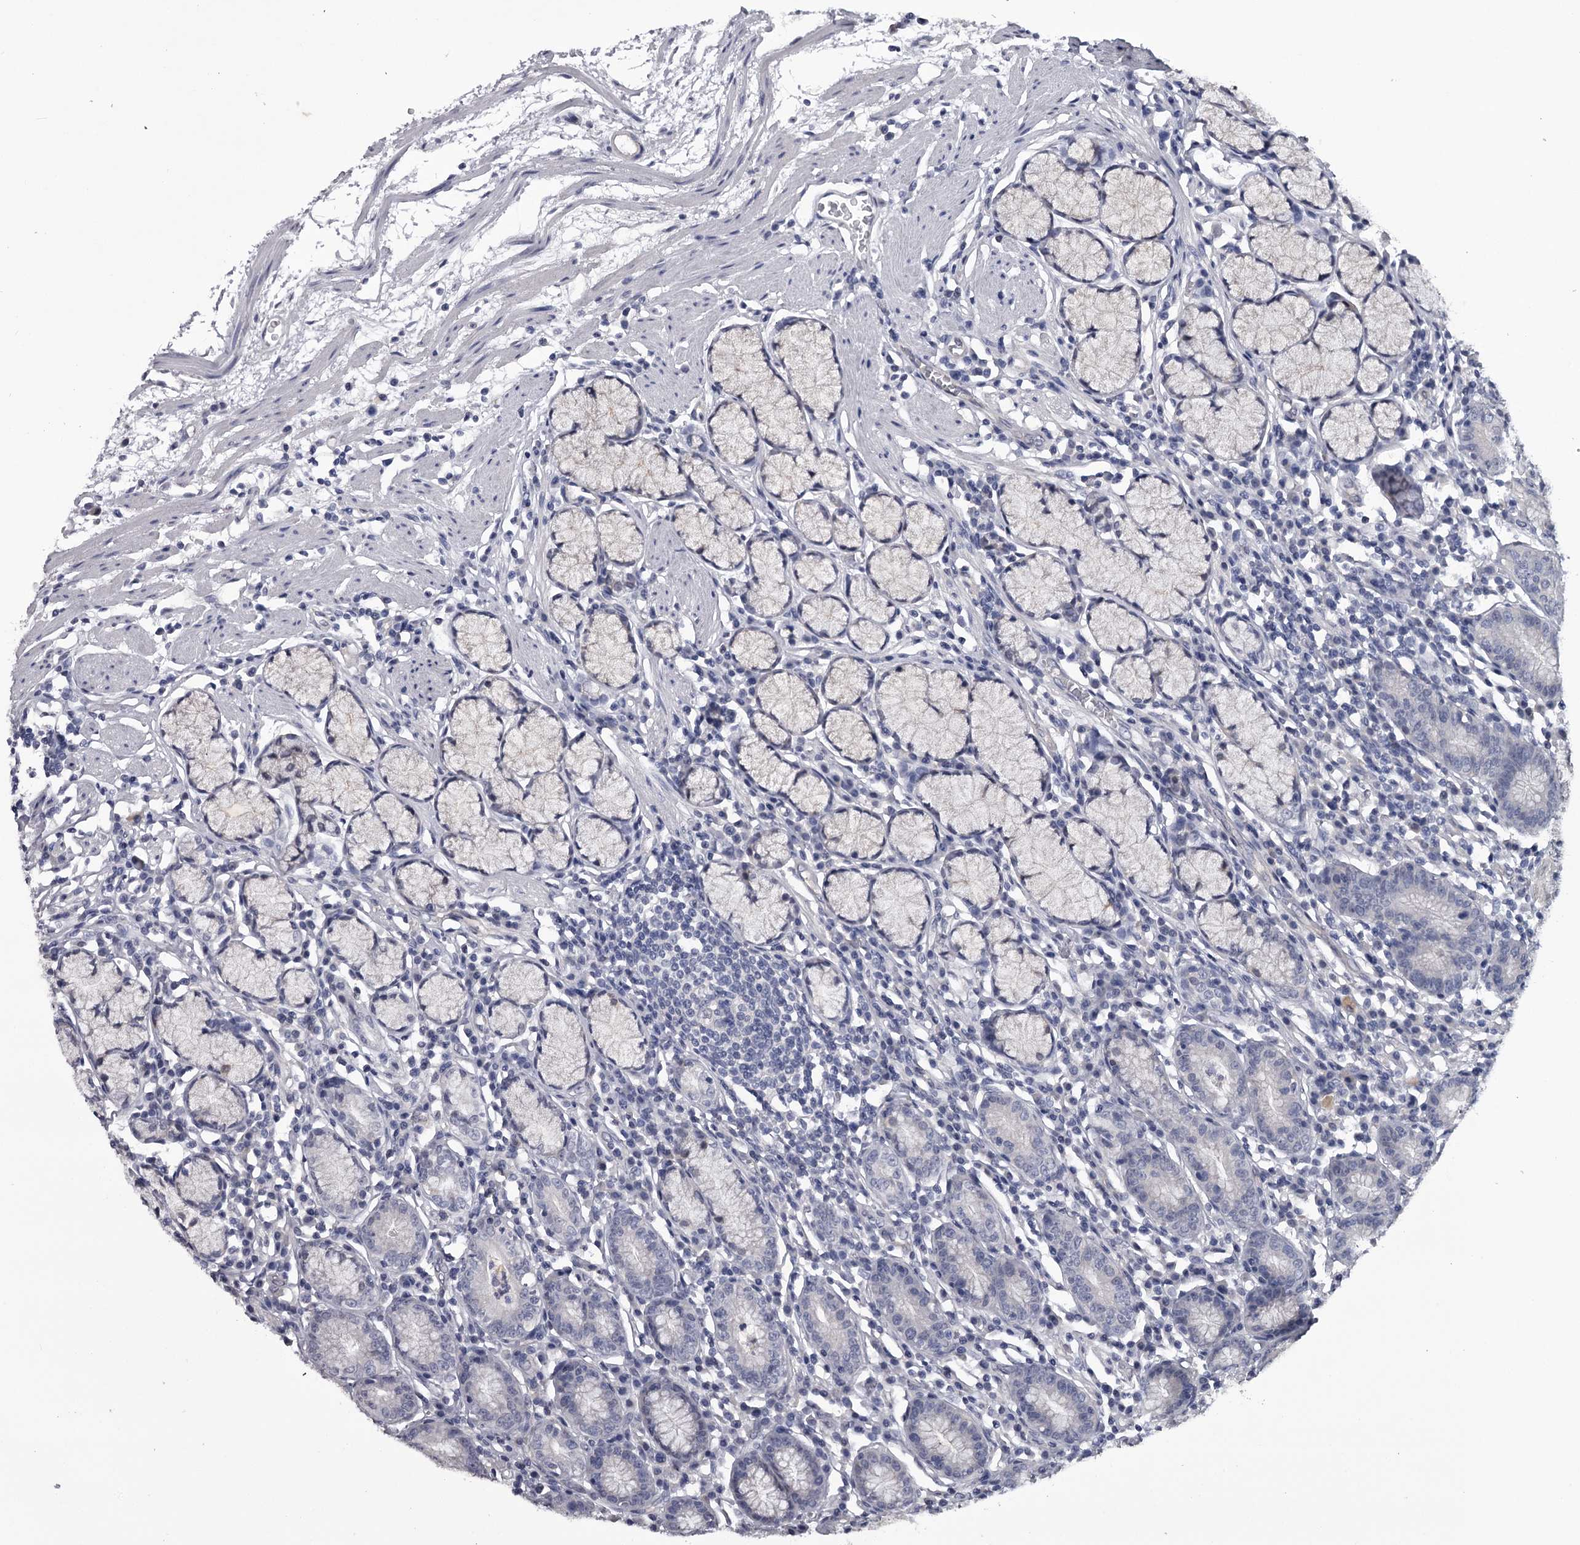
{"staining": {"intensity": "moderate", "quantity": "<25%", "location": "cytoplasmic/membranous"}, "tissue": "stomach", "cell_type": "Glandular cells", "image_type": "normal", "snomed": [{"axis": "morphology", "description": "Normal tissue, NOS"}, {"axis": "topography", "description": "Stomach"}], "caption": "Benign stomach shows moderate cytoplasmic/membranous staining in approximately <25% of glandular cells (IHC, brightfield microscopy, high magnification)..", "gene": "GSTO1", "patient": {"sex": "male", "age": 55}}